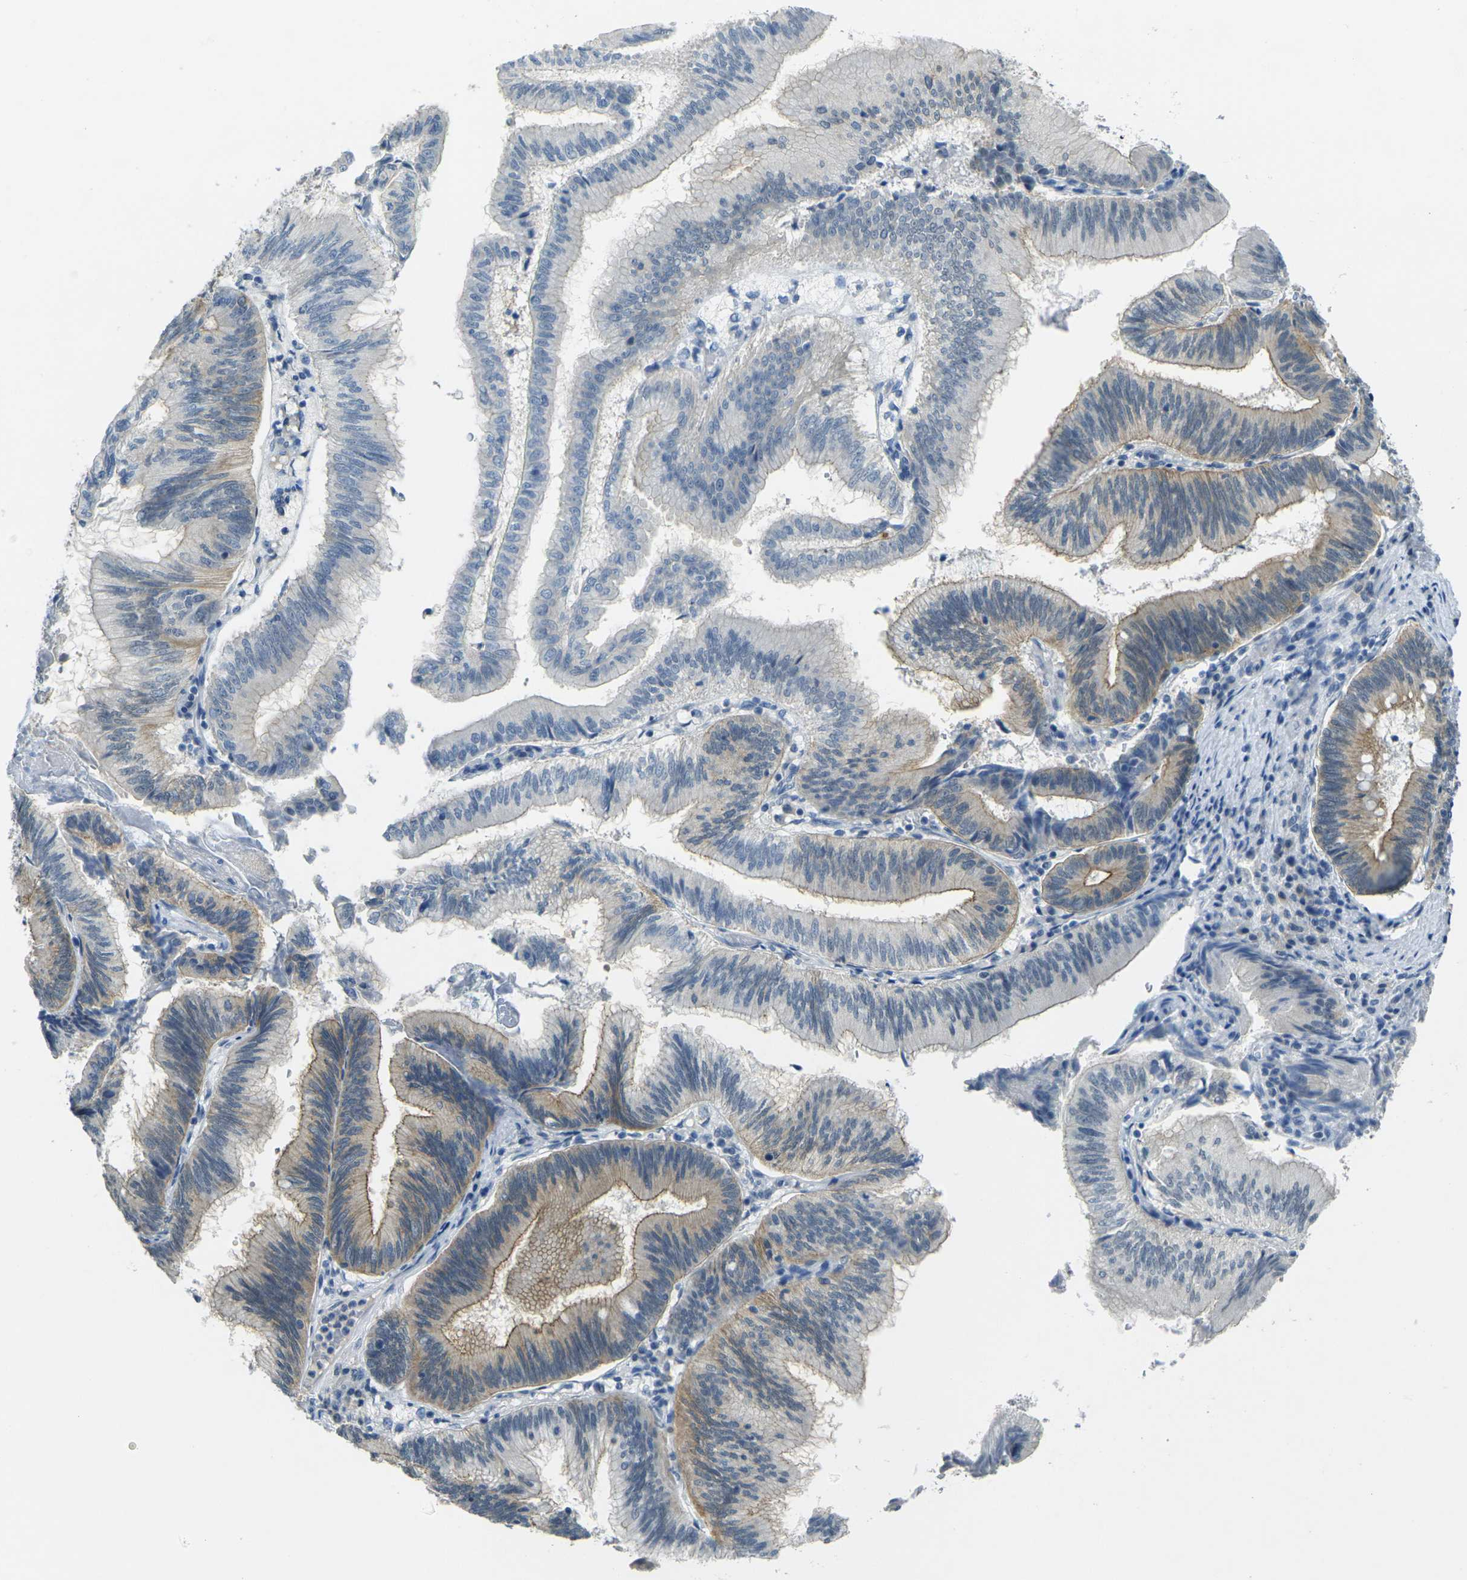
{"staining": {"intensity": "moderate", "quantity": "25%-75%", "location": "cytoplasmic/membranous"}, "tissue": "pancreatic cancer", "cell_type": "Tumor cells", "image_type": "cancer", "snomed": [{"axis": "morphology", "description": "Adenocarcinoma, NOS"}, {"axis": "topography", "description": "Pancreas"}], "caption": "A histopathology image of pancreatic cancer stained for a protein reveals moderate cytoplasmic/membranous brown staining in tumor cells.", "gene": "SPTBN2", "patient": {"sex": "male", "age": 82}}